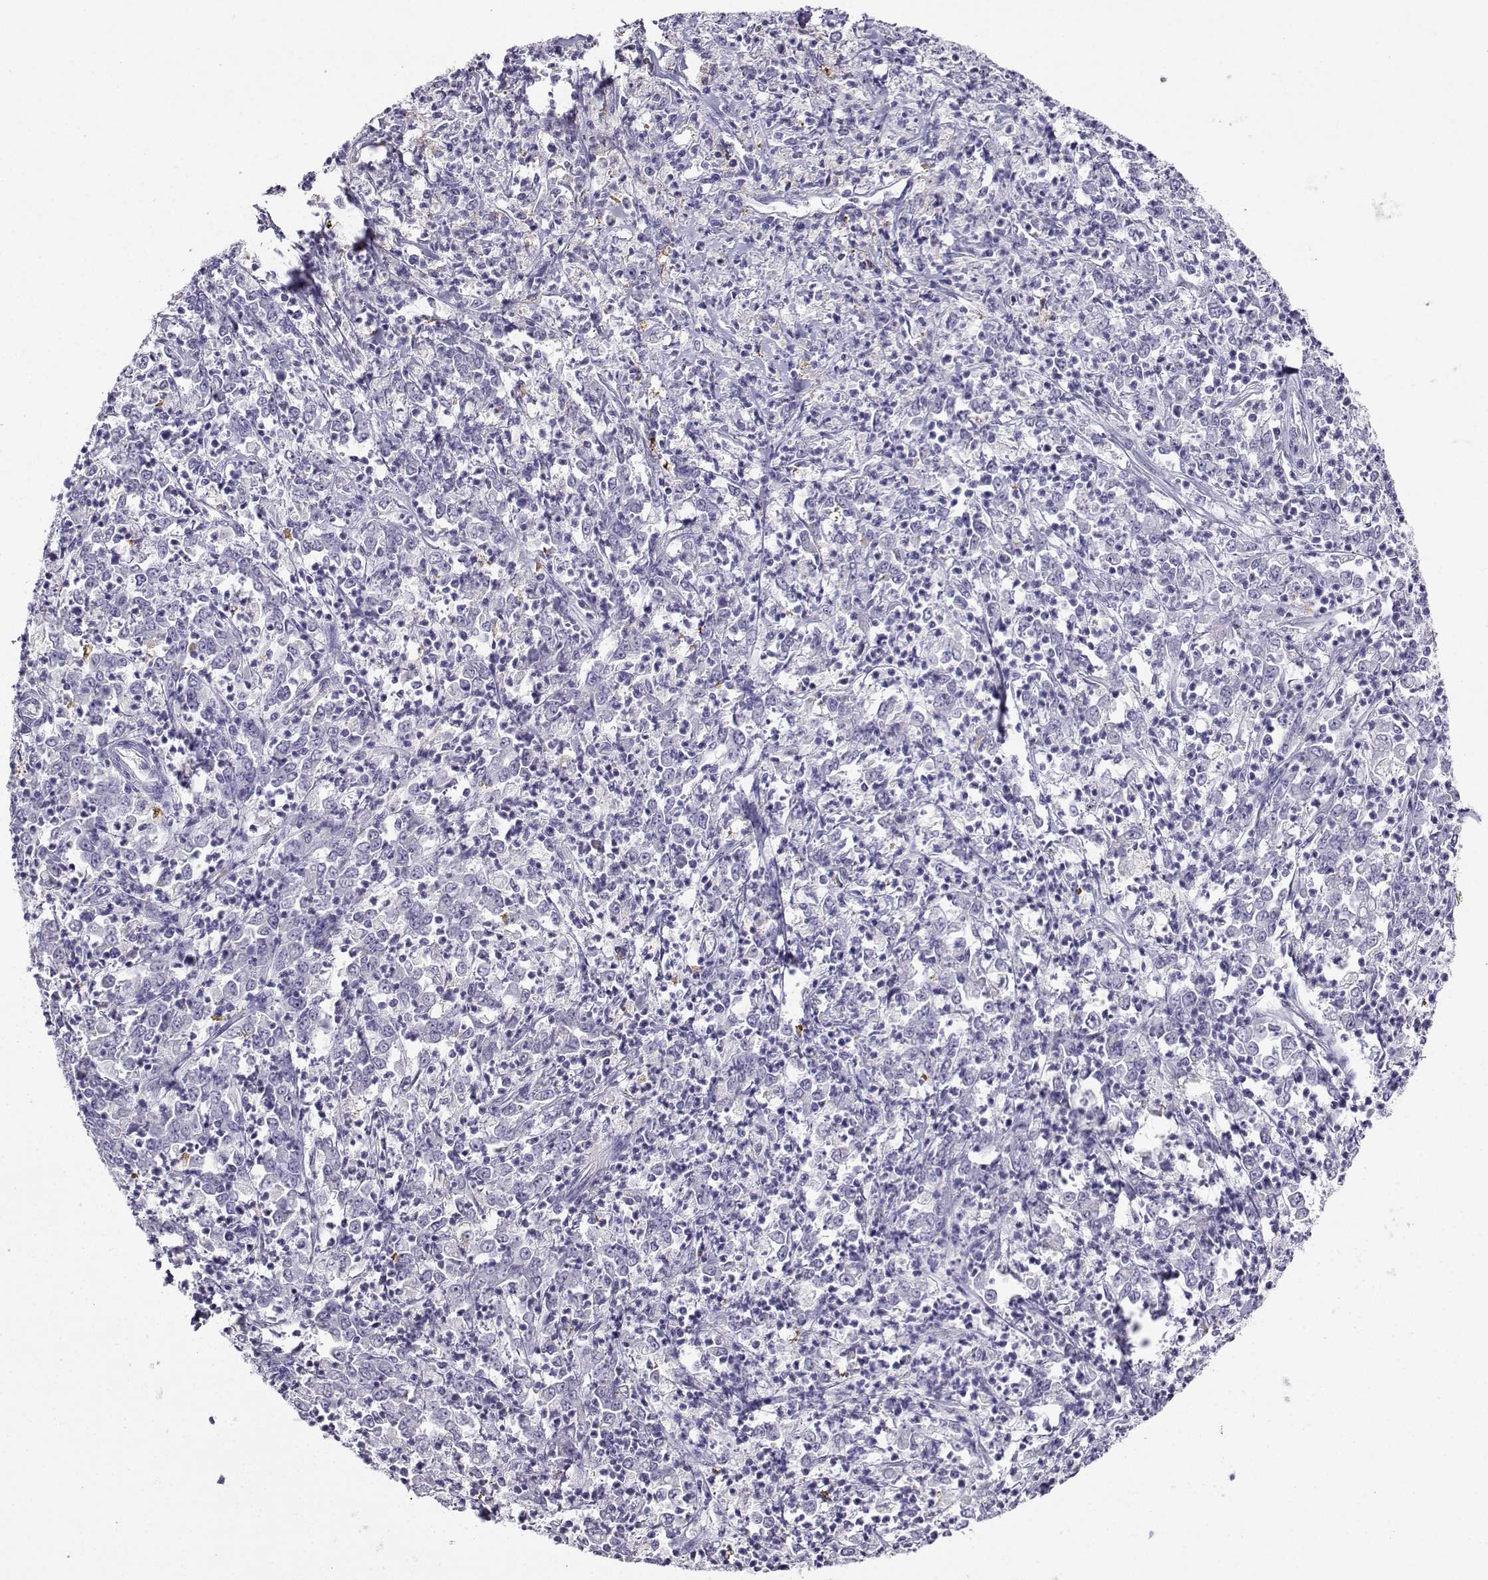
{"staining": {"intensity": "negative", "quantity": "none", "location": "none"}, "tissue": "stomach cancer", "cell_type": "Tumor cells", "image_type": "cancer", "snomed": [{"axis": "morphology", "description": "Adenocarcinoma, NOS"}, {"axis": "topography", "description": "Stomach, lower"}], "caption": "Adenocarcinoma (stomach) was stained to show a protein in brown. There is no significant staining in tumor cells. The staining was performed using DAB (3,3'-diaminobenzidine) to visualize the protein expression in brown, while the nuclei were stained in blue with hematoxylin (Magnification: 20x).", "gene": "LINGO1", "patient": {"sex": "female", "age": 71}}